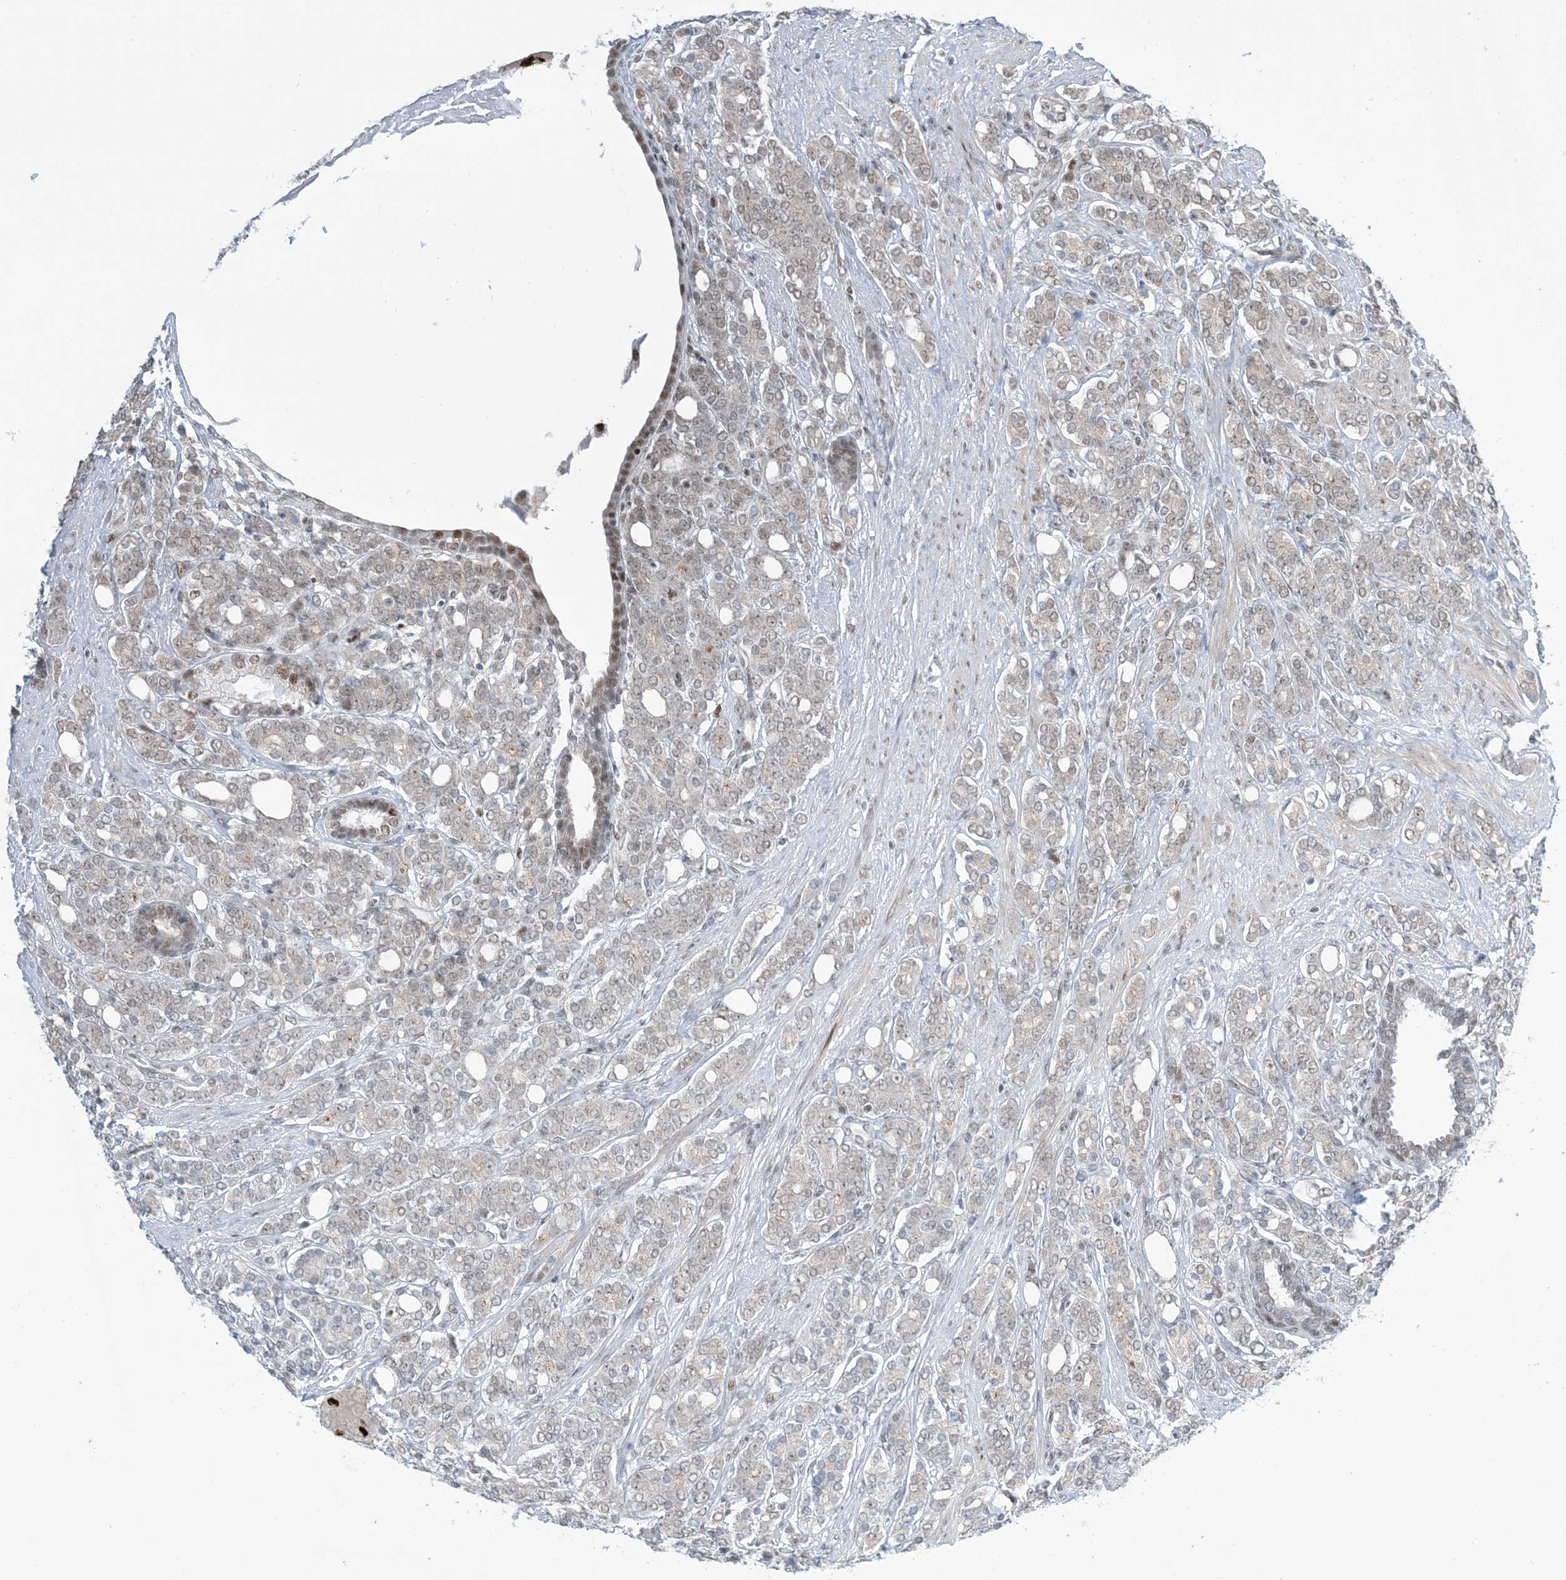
{"staining": {"intensity": "weak", "quantity": "<25%", "location": "nuclear"}, "tissue": "prostate cancer", "cell_type": "Tumor cells", "image_type": "cancer", "snomed": [{"axis": "morphology", "description": "Adenocarcinoma, High grade"}, {"axis": "topography", "description": "Prostate"}], "caption": "This is a photomicrograph of immunohistochemistry staining of prostate cancer, which shows no staining in tumor cells.", "gene": "TFPT", "patient": {"sex": "male", "age": 62}}